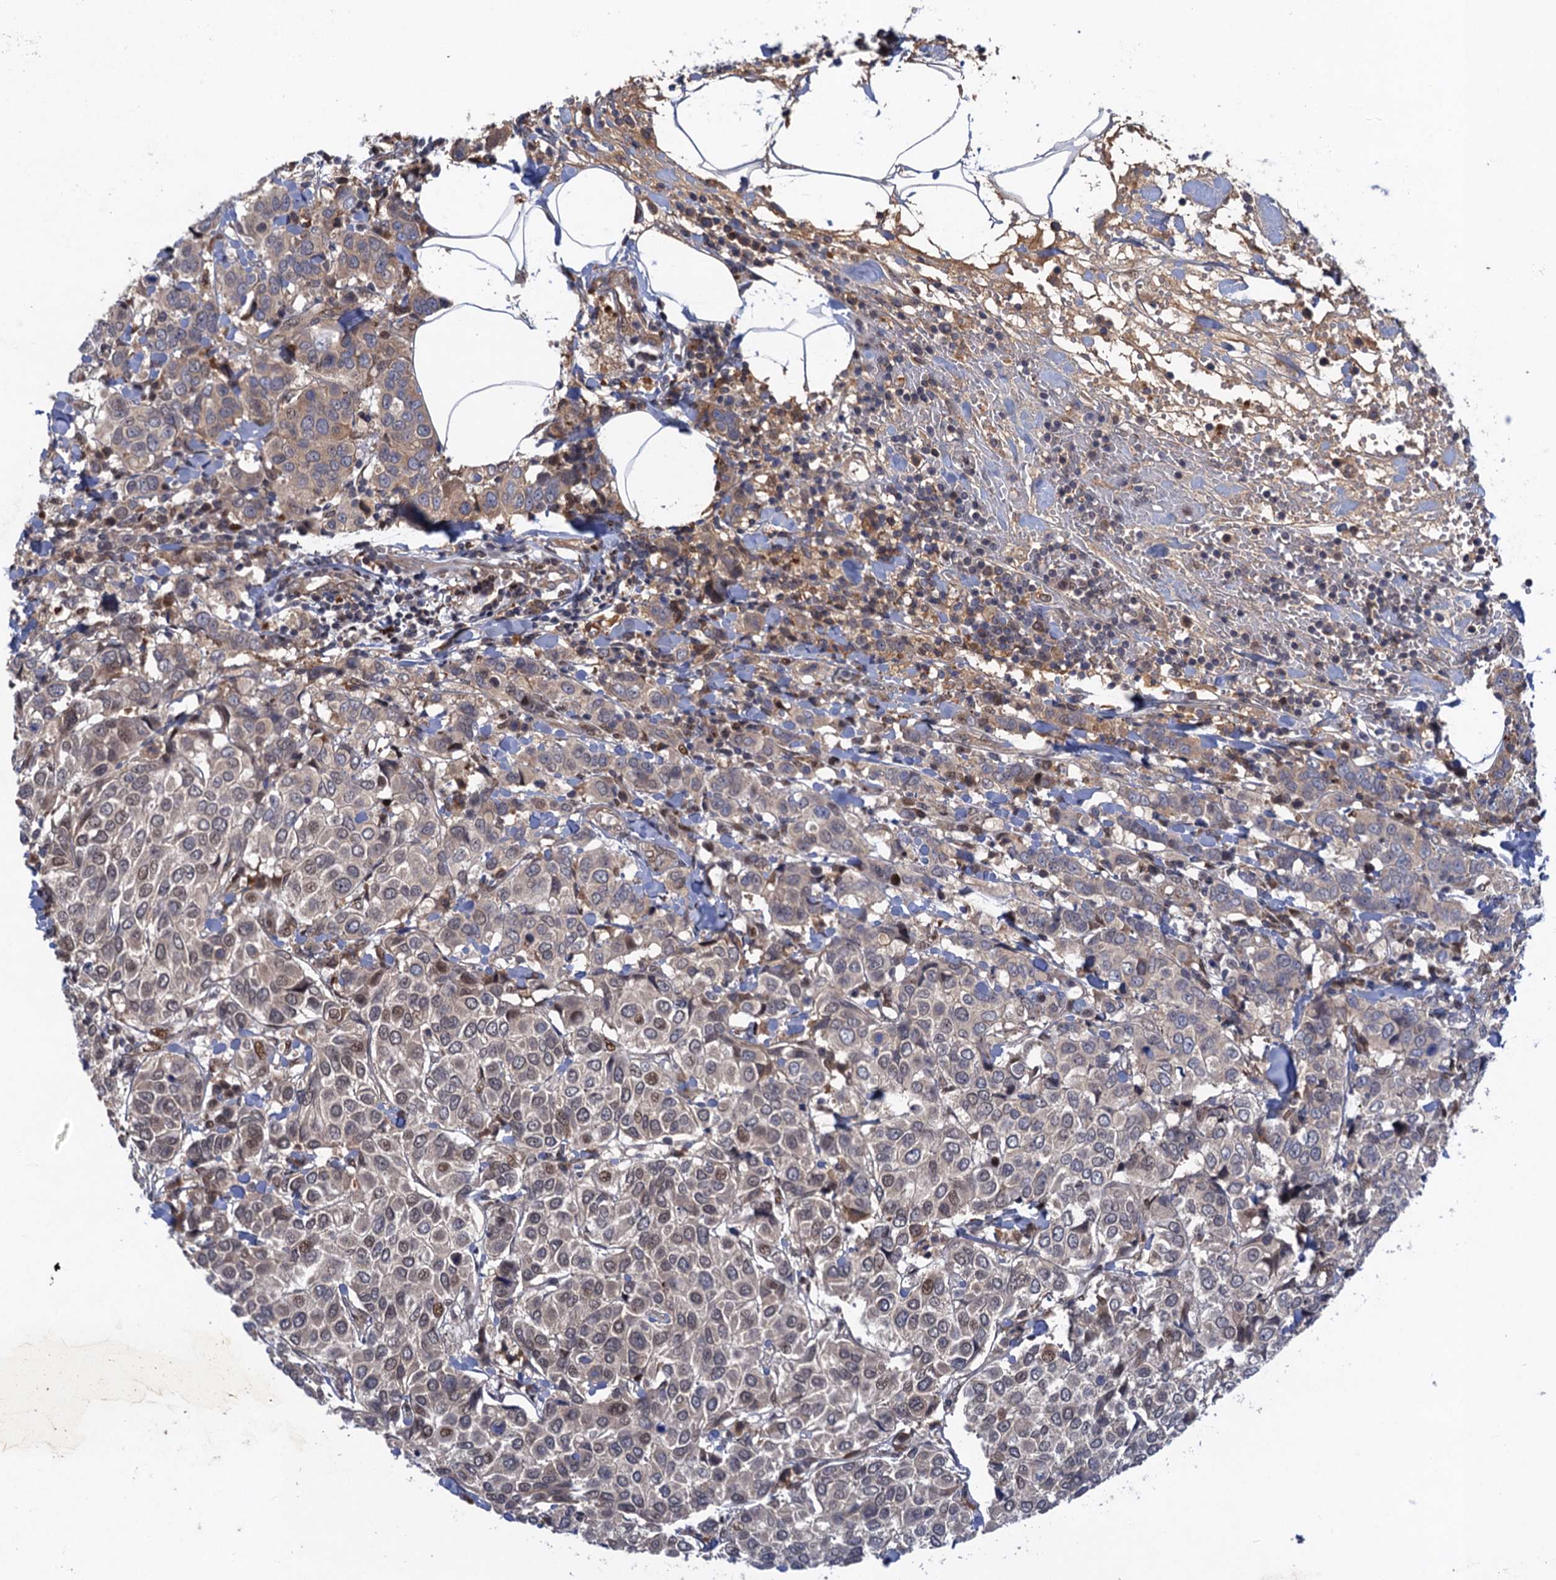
{"staining": {"intensity": "weak", "quantity": "25%-75%", "location": "cytoplasmic/membranous,nuclear"}, "tissue": "breast cancer", "cell_type": "Tumor cells", "image_type": "cancer", "snomed": [{"axis": "morphology", "description": "Duct carcinoma"}, {"axis": "topography", "description": "Breast"}], "caption": "Intraductal carcinoma (breast) stained for a protein demonstrates weak cytoplasmic/membranous and nuclear positivity in tumor cells.", "gene": "NEK8", "patient": {"sex": "female", "age": 55}}